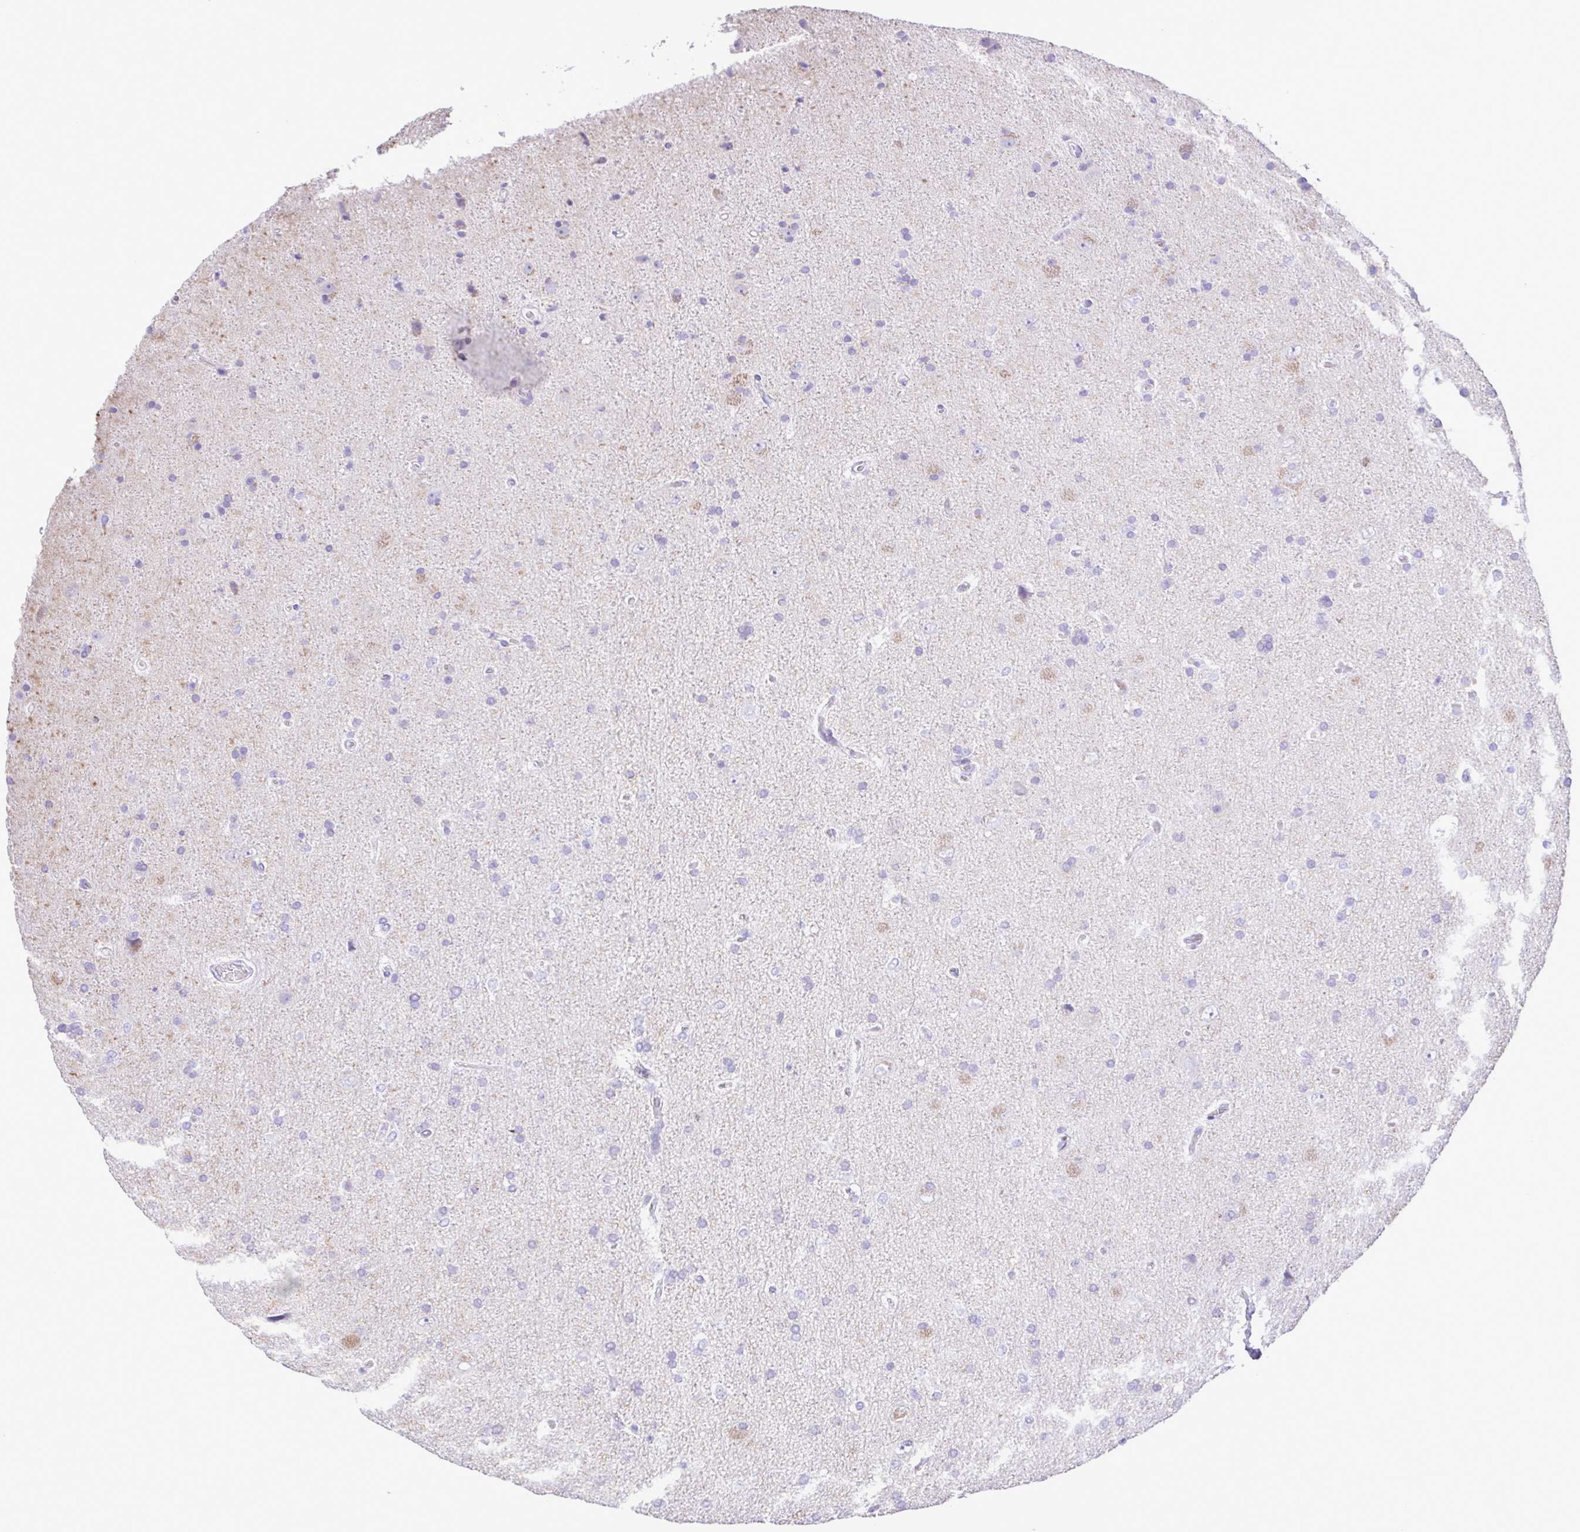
{"staining": {"intensity": "negative", "quantity": "none", "location": "none"}, "tissue": "glioma", "cell_type": "Tumor cells", "image_type": "cancer", "snomed": [{"axis": "morphology", "description": "Glioma, malignant, High grade"}, {"axis": "topography", "description": "Cerebral cortex"}], "caption": "IHC photomicrograph of neoplastic tissue: human glioma stained with DAB (3,3'-diaminobenzidine) demonstrates no significant protein positivity in tumor cells.", "gene": "CYP17A1", "patient": {"sex": "male", "age": 70}}